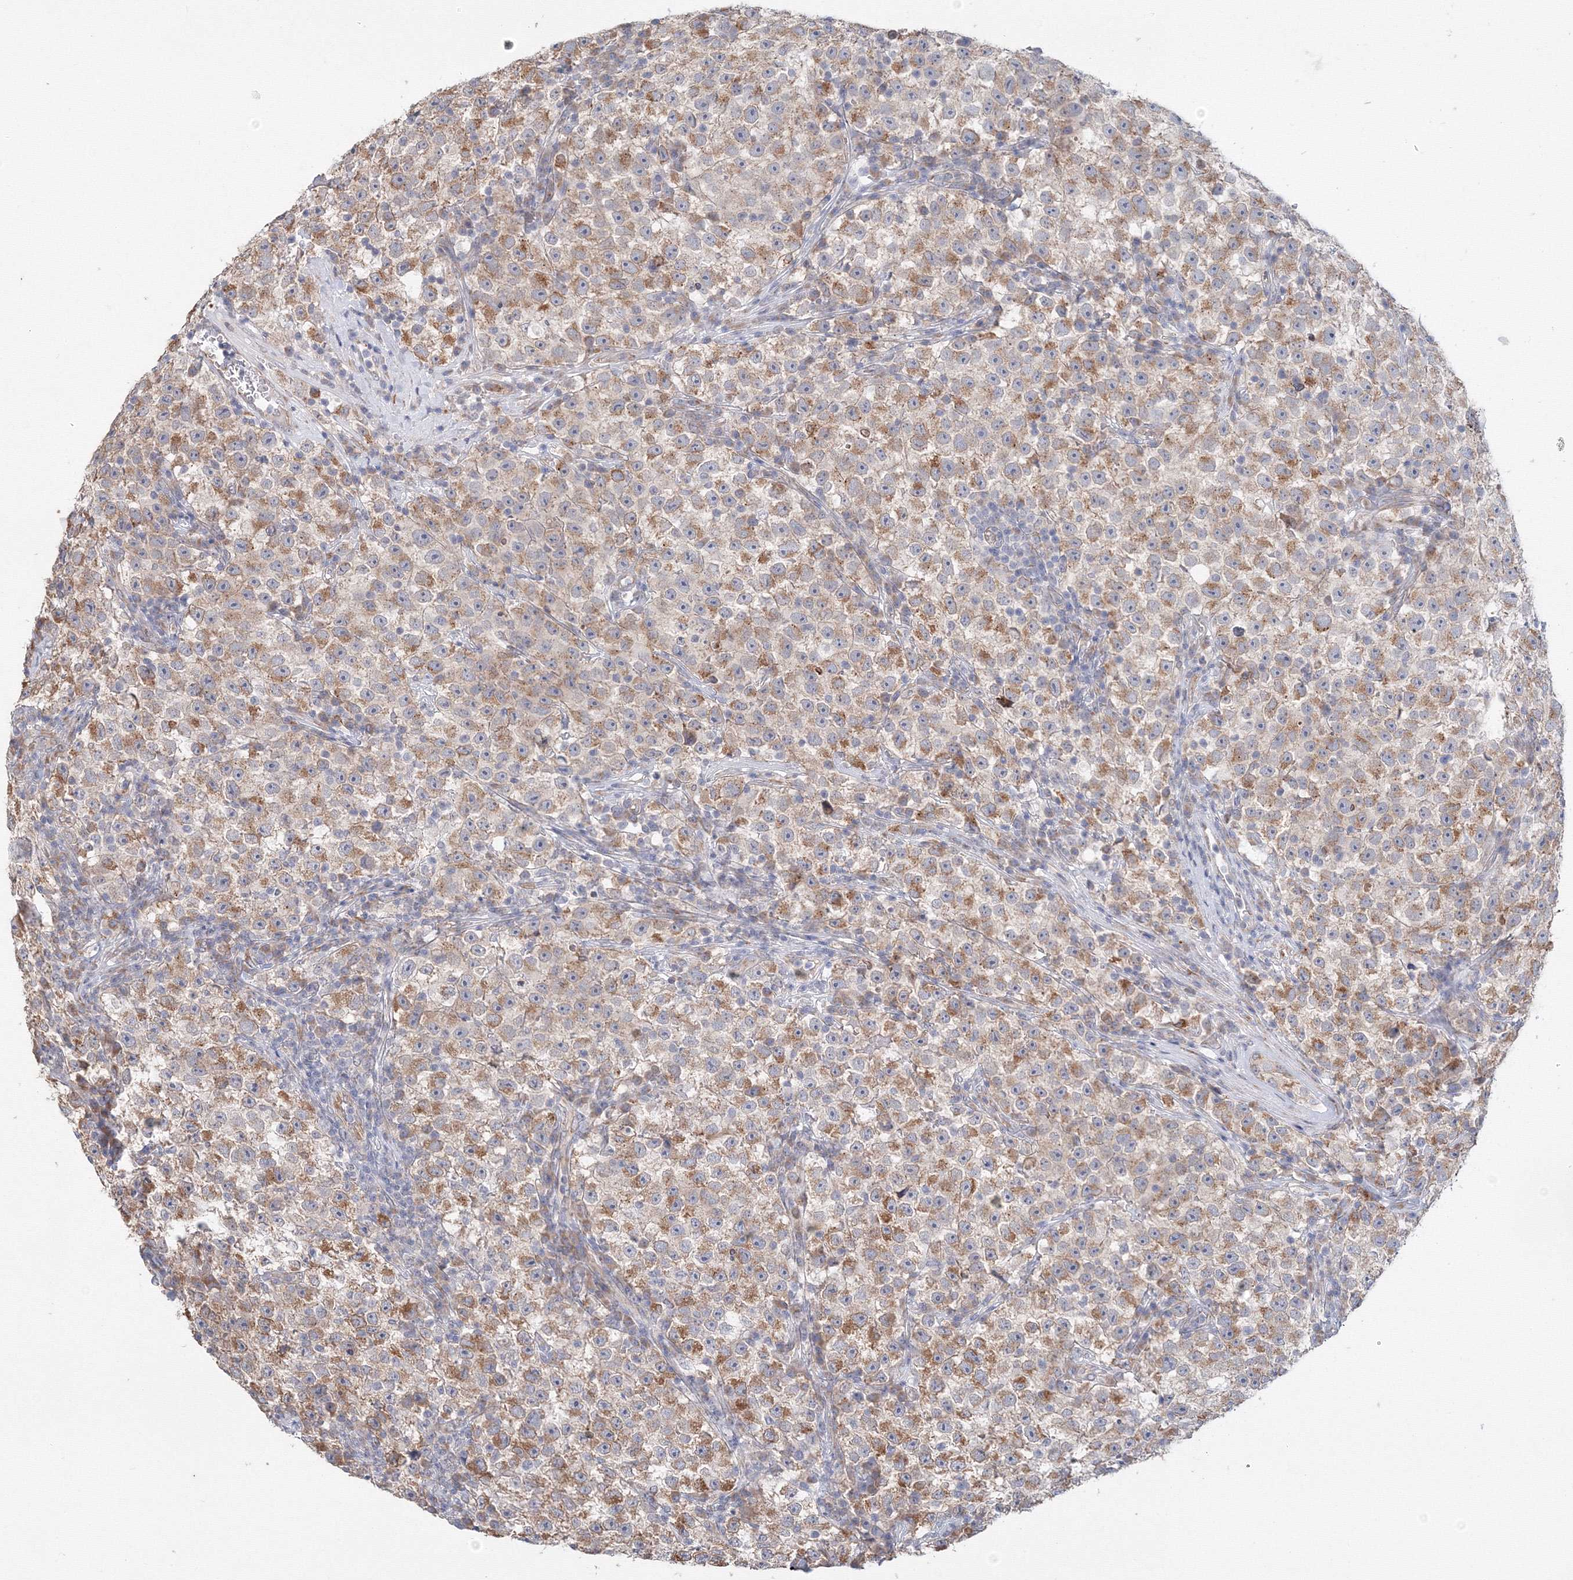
{"staining": {"intensity": "moderate", "quantity": ">75%", "location": "cytoplasmic/membranous"}, "tissue": "testis cancer", "cell_type": "Tumor cells", "image_type": "cancer", "snomed": [{"axis": "morphology", "description": "Seminoma, NOS"}, {"axis": "topography", "description": "Testis"}], "caption": "DAB (3,3'-diaminobenzidine) immunohistochemical staining of seminoma (testis) demonstrates moderate cytoplasmic/membranous protein staining in approximately >75% of tumor cells.", "gene": "DHRS12", "patient": {"sex": "male", "age": 22}}